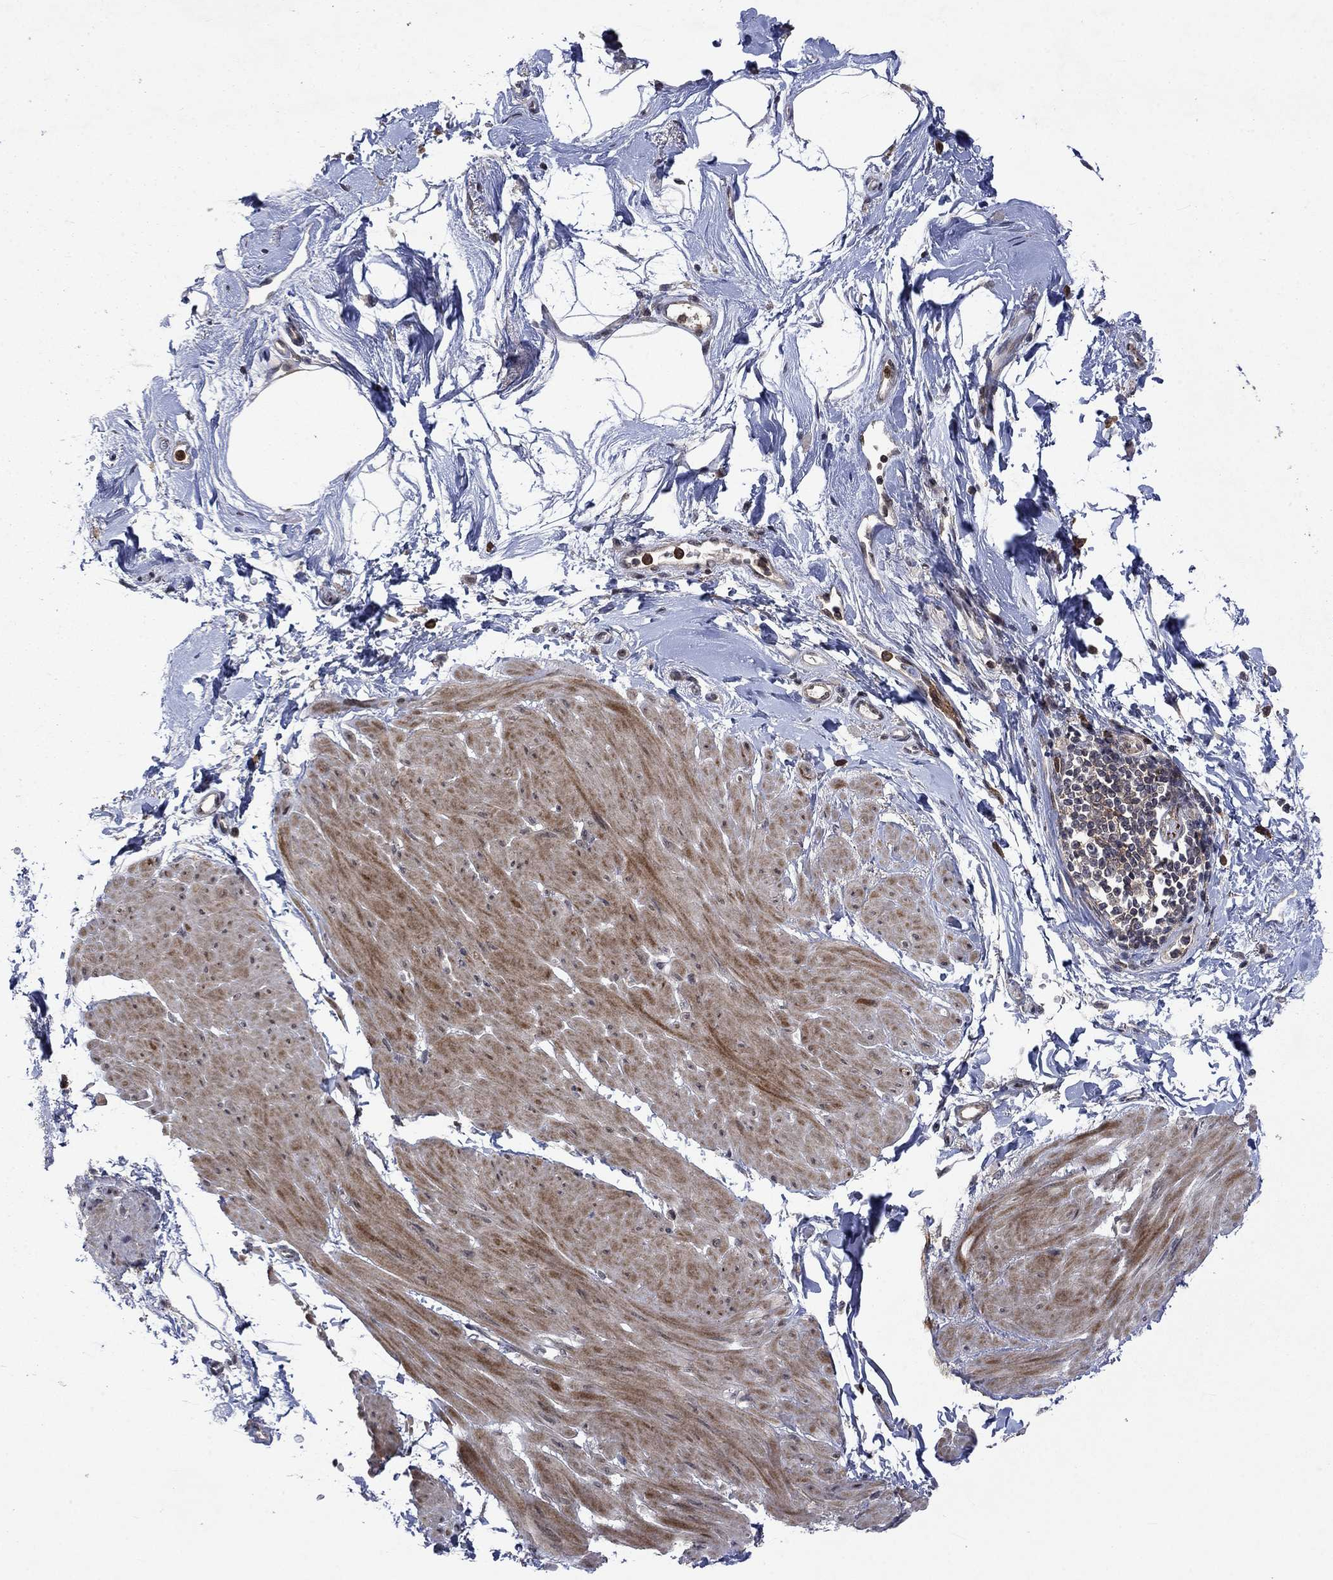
{"staining": {"intensity": "moderate", "quantity": "25%-75%", "location": "cytoplasmic/membranous"}, "tissue": "smooth muscle", "cell_type": "Smooth muscle cells", "image_type": "normal", "snomed": [{"axis": "morphology", "description": "Normal tissue, NOS"}, {"axis": "topography", "description": "Adipose tissue"}, {"axis": "topography", "description": "Smooth muscle"}, {"axis": "topography", "description": "Peripheral nerve tissue"}], "caption": "The photomicrograph shows staining of unremarkable smooth muscle, revealing moderate cytoplasmic/membranous protein positivity (brown color) within smooth muscle cells.", "gene": "PPP1R9A", "patient": {"sex": "male", "age": 83}}